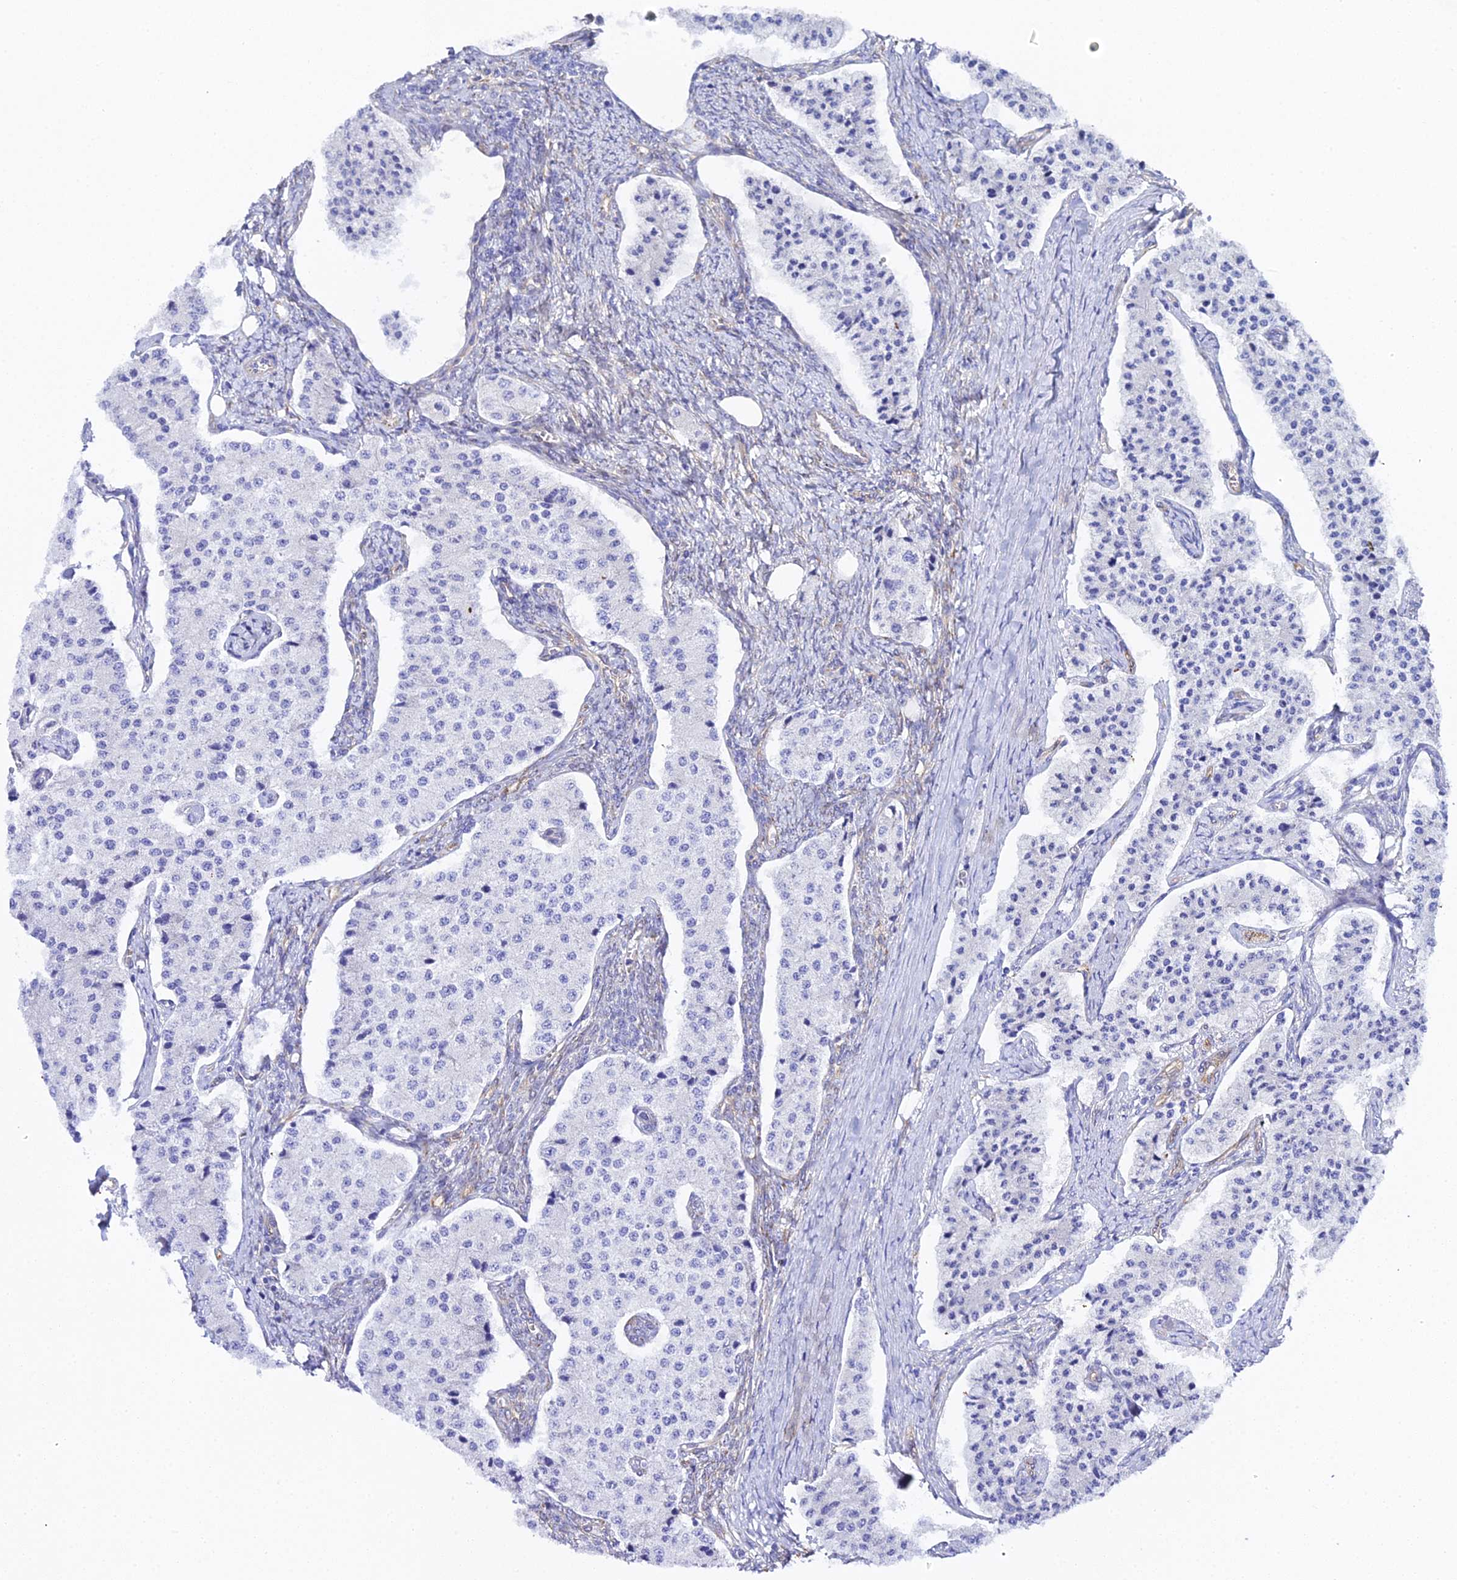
{"staining": {"intensity": "negative", "quantity": "none", "location": "none"}, "tissue": "carcinoid", "cell_type": "Tumor cells", "image_type": "cancer", "snomed": [{"axis": "morphology", "description": "Carcinoid, malignant, NOS"}, {"axis": "topography", "description": "Colon"}], "caption": "Tumor cells show no significant staining in carcinoid (malignant).", "gene": "CFAP45", "patient": {"sex": "female", "age": 52}}